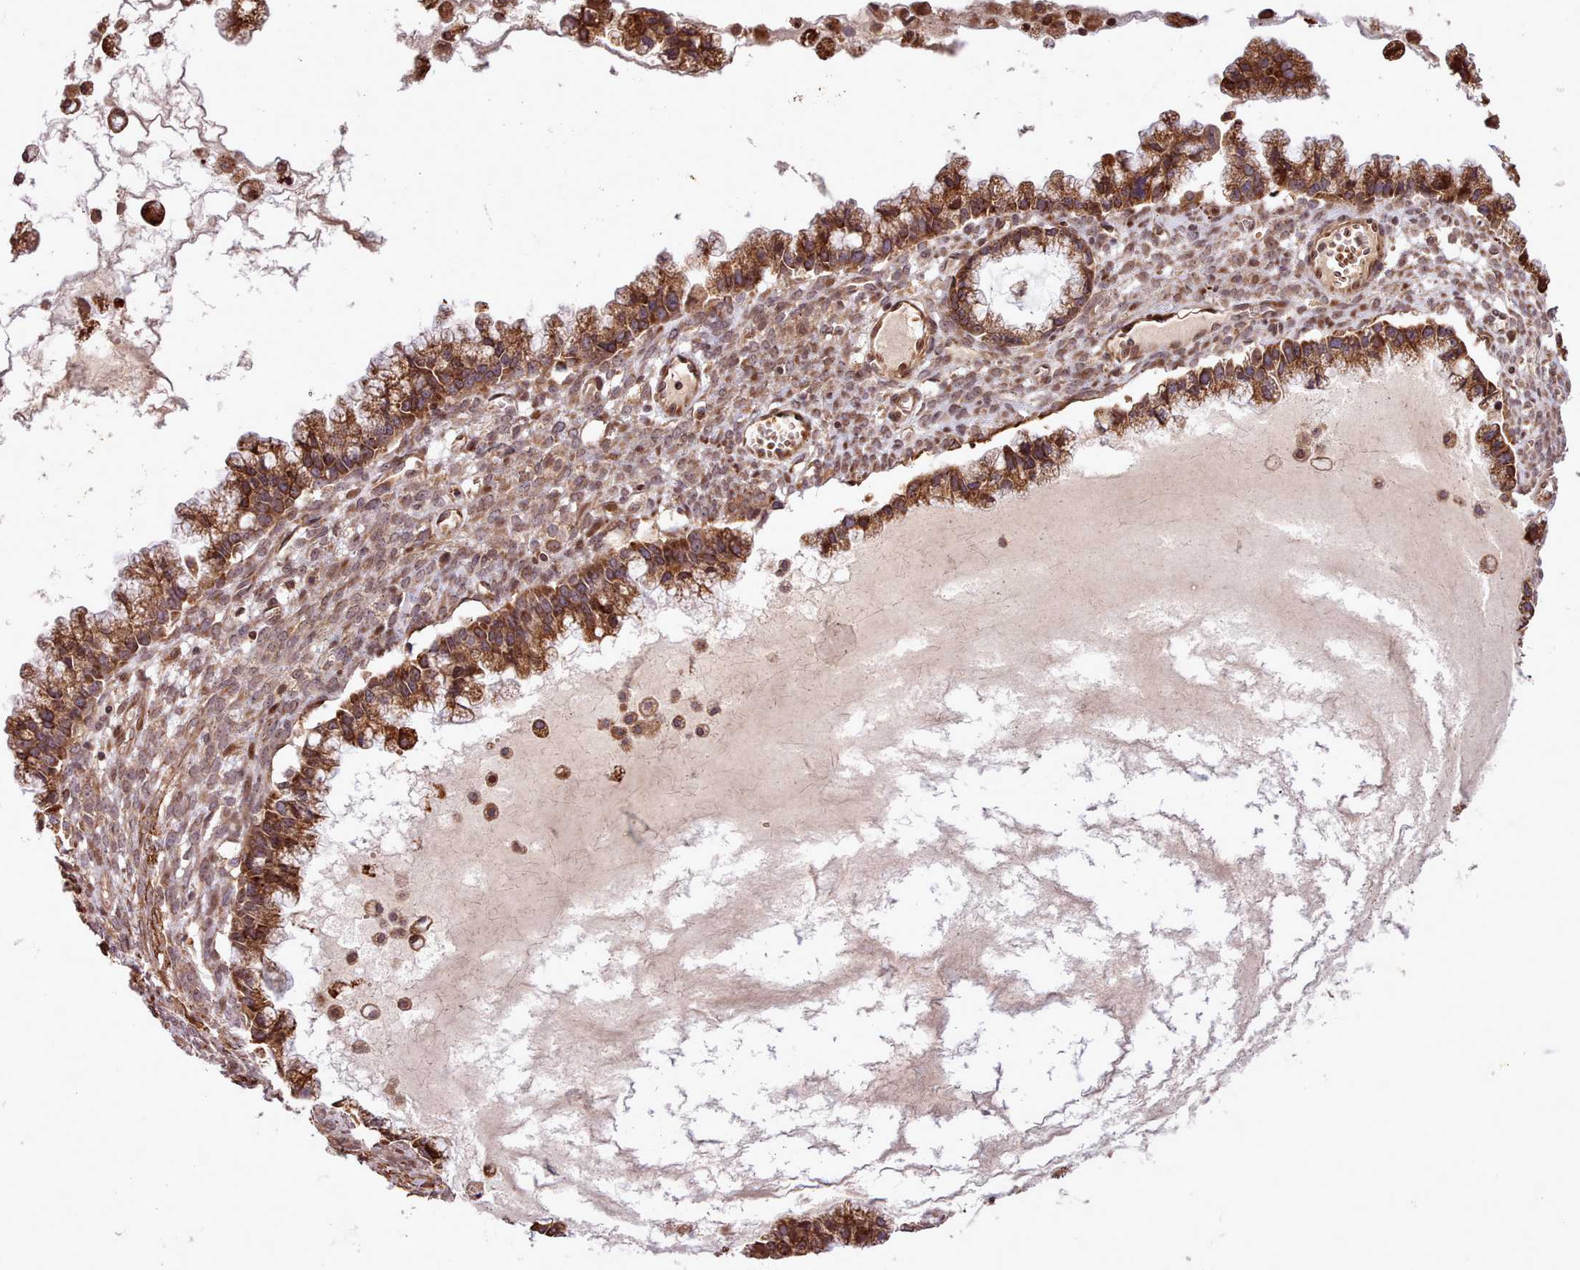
{"staining": {"intensity": "strong", "quantity": ">75%", "location": "cytoplasmic/membranous"}, "tissue": "ovarian cancer", "cell_type": "Tumor cells", "image_type": "cancer", "snomed": [{"axis": "morphology", "description": "Cystadenocarcinoma, mucinous, NOS"}, {"axis": "topography", "description": "Ovary"}], "caption": "The histopathology image demonstrates a brown stain indicating the presence of a protein in the cytoplasmic/membranous of tumor cells in mucinous cystadenocarcinoma (ovarian). Immunohistochemistry (ihc) stains the protein of interest in brown and the nuclei are stained blue.", "gene": "CABP1", "patient": {"sex": "female", "age": 72}}